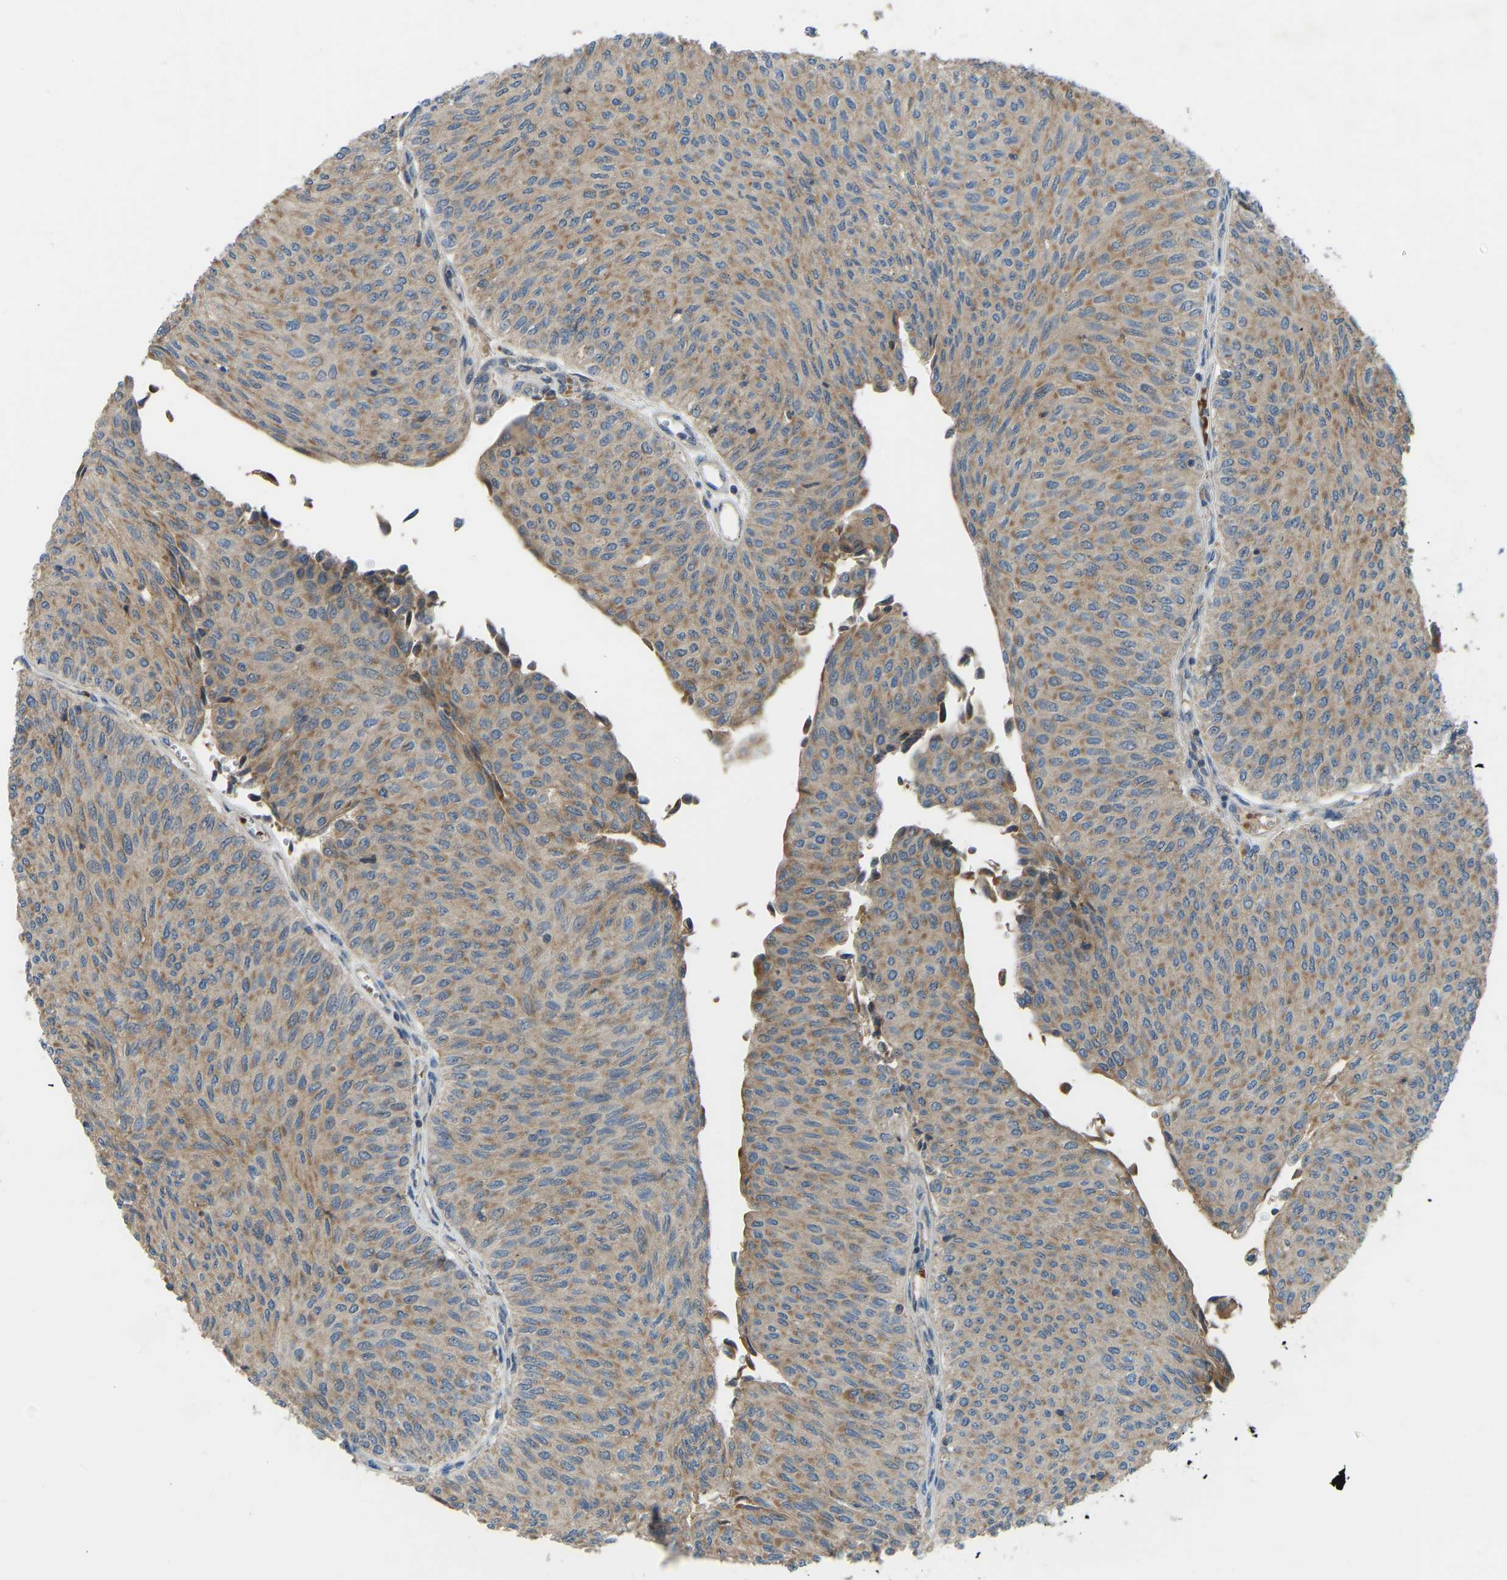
{"staining": {"intensity": "moderate", "quantity": ">75%", "location": "cytoplasmic/membranous"}, "tissue": "urothelial cancer", "cell_type": "Tumor cells", "image_type": "cancer", "snomed": [{"axis": "morphology", "description": "Urothelial carcinoma, Low grade"}, {"axis": "topography", "description": "Urinary bladder"}], "caption": "A micrograph of human low-grade urothelial carcinoma stained for a protein displays moderate cytoplasmic/membranous brown staining in tumor cells.", "gene": "ZNF71", "patient": {"sex": "male", "age": 78}}